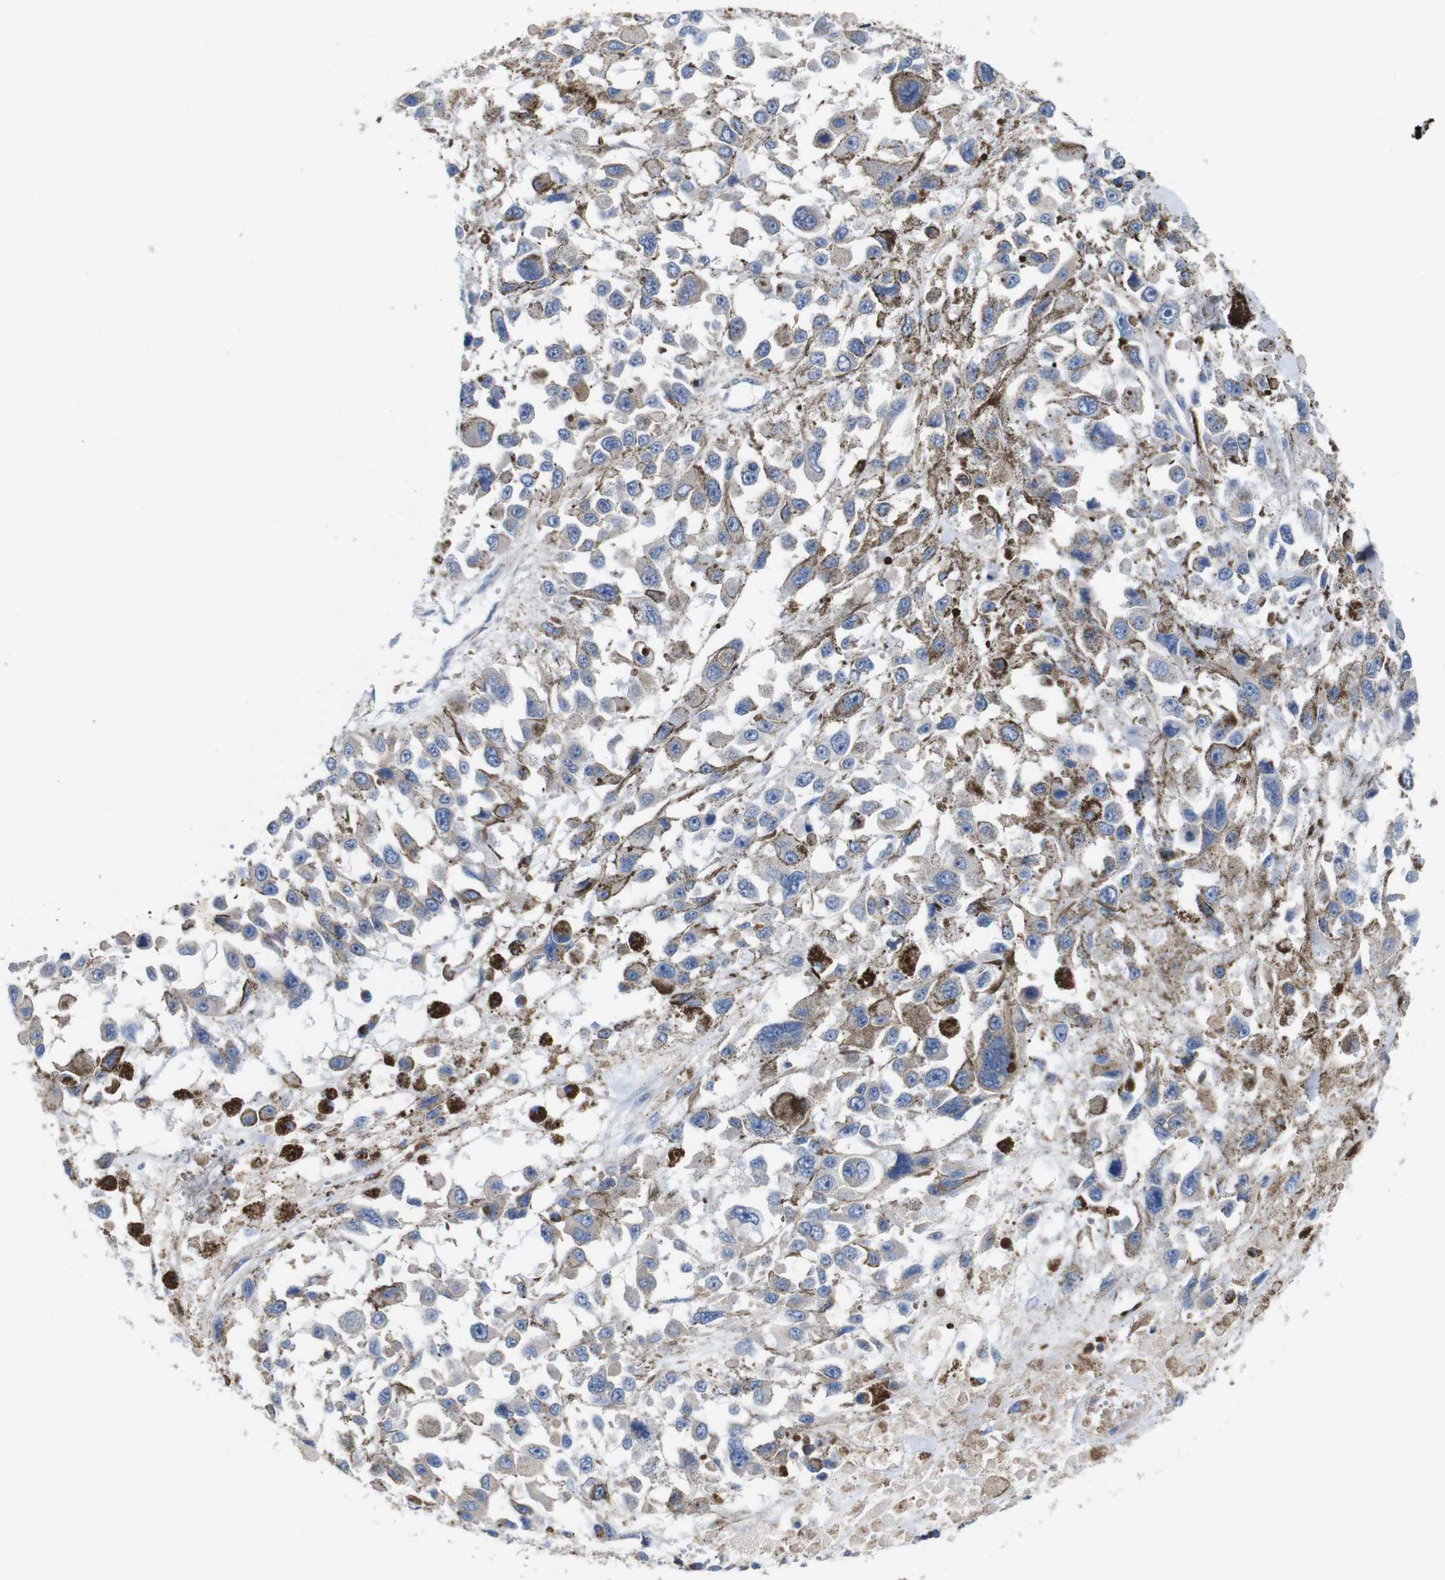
{"staining": {"intensity": "weak", "quantity": "<25%", "location": "cytoplasmic/membranous"}, "tissue": "melanoma", "cell_type": "Tumor cells", "image_type": "cancer", "snomed": [{"axis": "morphology", "description": "Malignant melanoma, Metastatic site"}, {"axis": "topography", "description": "Lymph node"}], "caption": "IHC histopathology image of neoplastic tissue: human malignant melanoma (metastatic site) stained with DAB (3,3'-diaminobenzidine) shows no significant protein positivity in tumor cells.", "gene": "PDCD1LG2", "patient": {"sex": "male", "age": 59}}